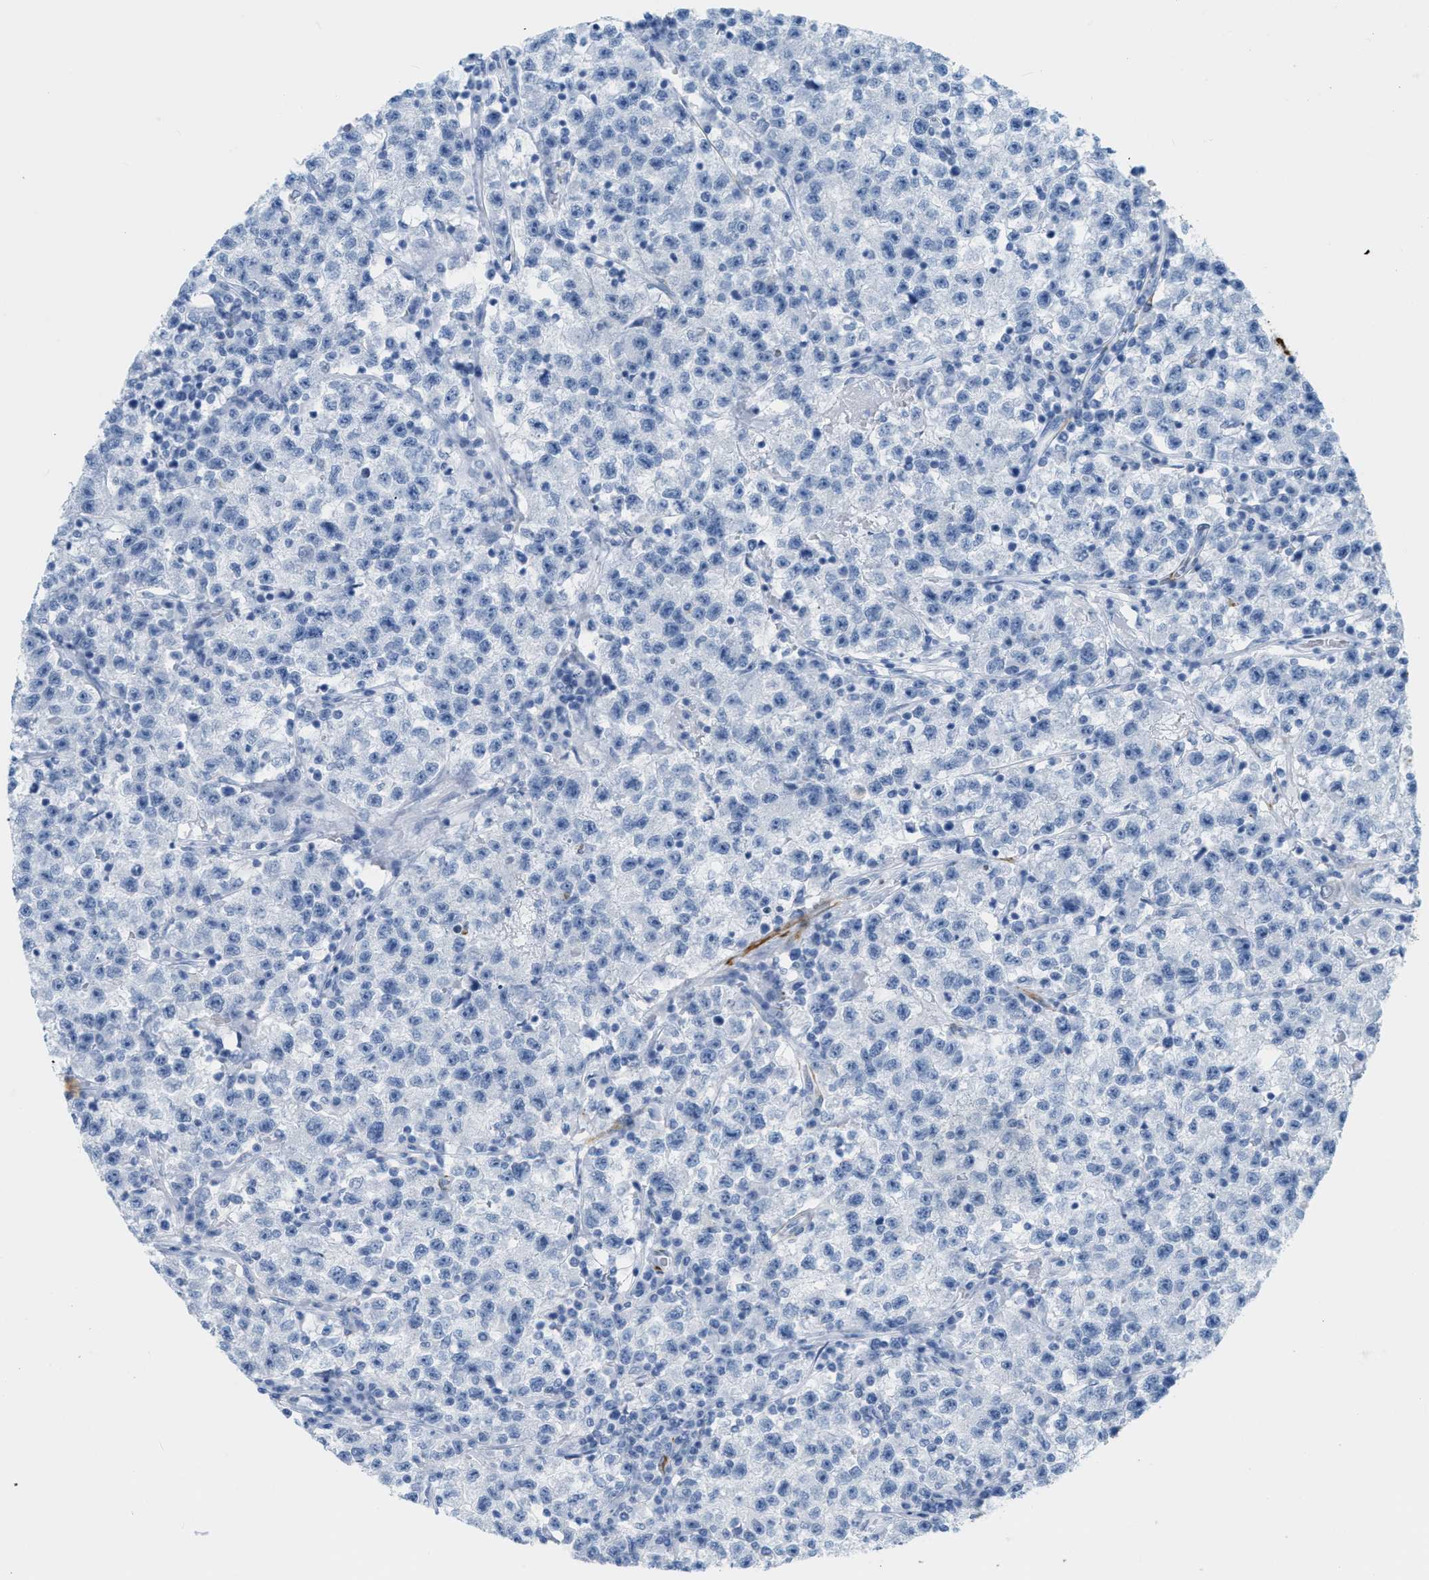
{"staining": {"intensity": "negative", "quantity": "none", "location": "none"}, "tissue": "testis cancer", "cell_type": "Tumor cells", "image_type": "cancer", "snomed": [{"axis": "morphology", "description": "Seminoma, NOS"}, {"axis": "topography", "description": "Testis"}], "caption": "Human testis cancer (seminoma) stained for a protein using immunohistochemistry shows no staining in tumor cells.", "gene": "DES", "patient": {"sex": "male", "age": 22}}